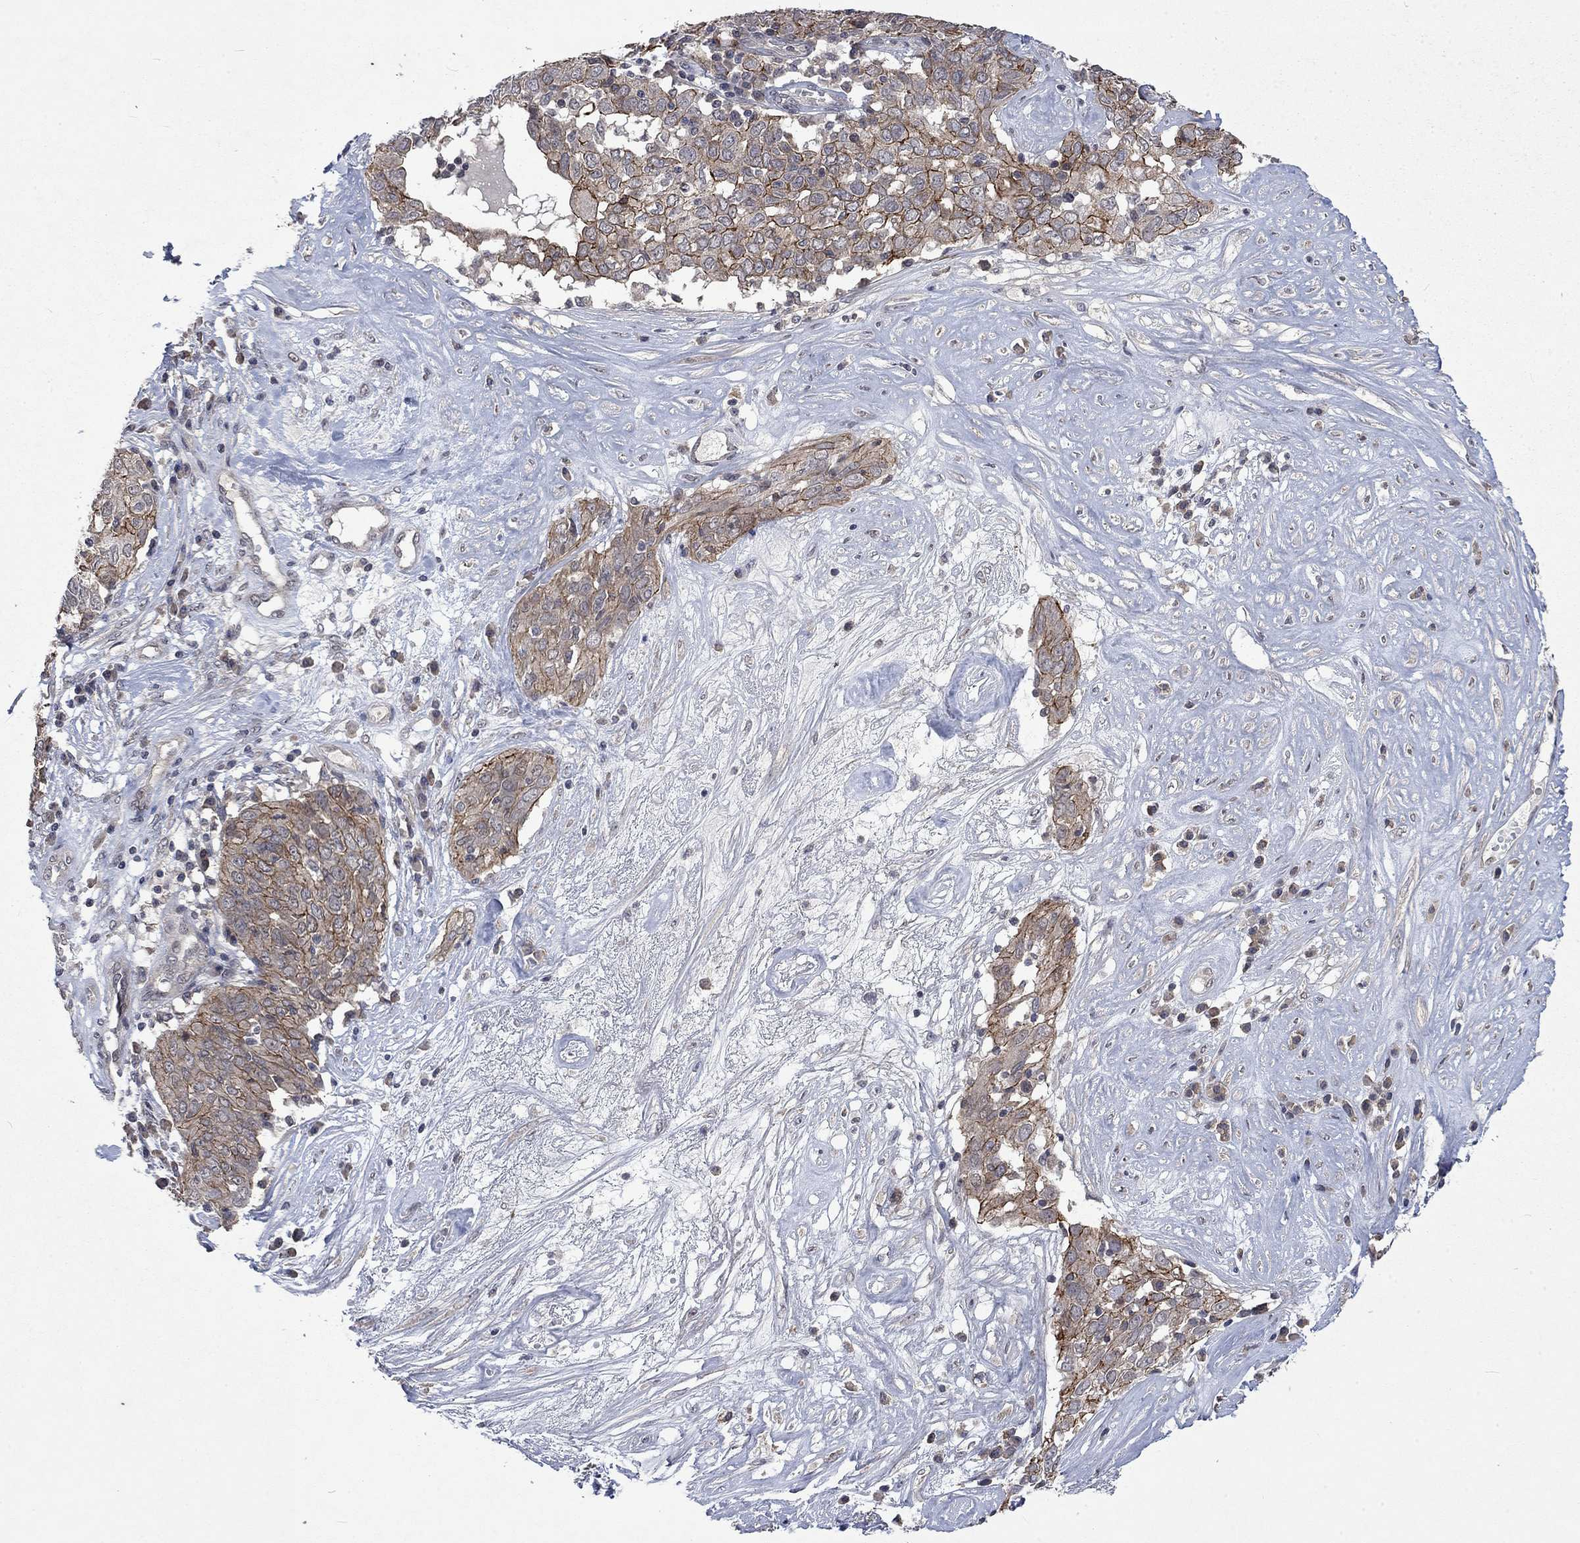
{"staining": {"intensity": "moderate", "quantity": ">75%", "location": "cytoplasmic/membranous"}, "tissue": "ovarian cancer", "cell_type": "Tumor cells", "image_type": "cancer", "snomed": [{"axis": "morphology", "description": "Carcinoma, endometroid"}, {"axis": "topography", "description": "Ovary"}], "caption": "Ovarian endometroid carcinoma was stained to show a protein in brown. There is medium levels of moderate cytoplasmic/membranous positivity in about >75% of tumor cells.", "gene": "PPP1R9A", "patient": {"sex": "female", "age": 50}}